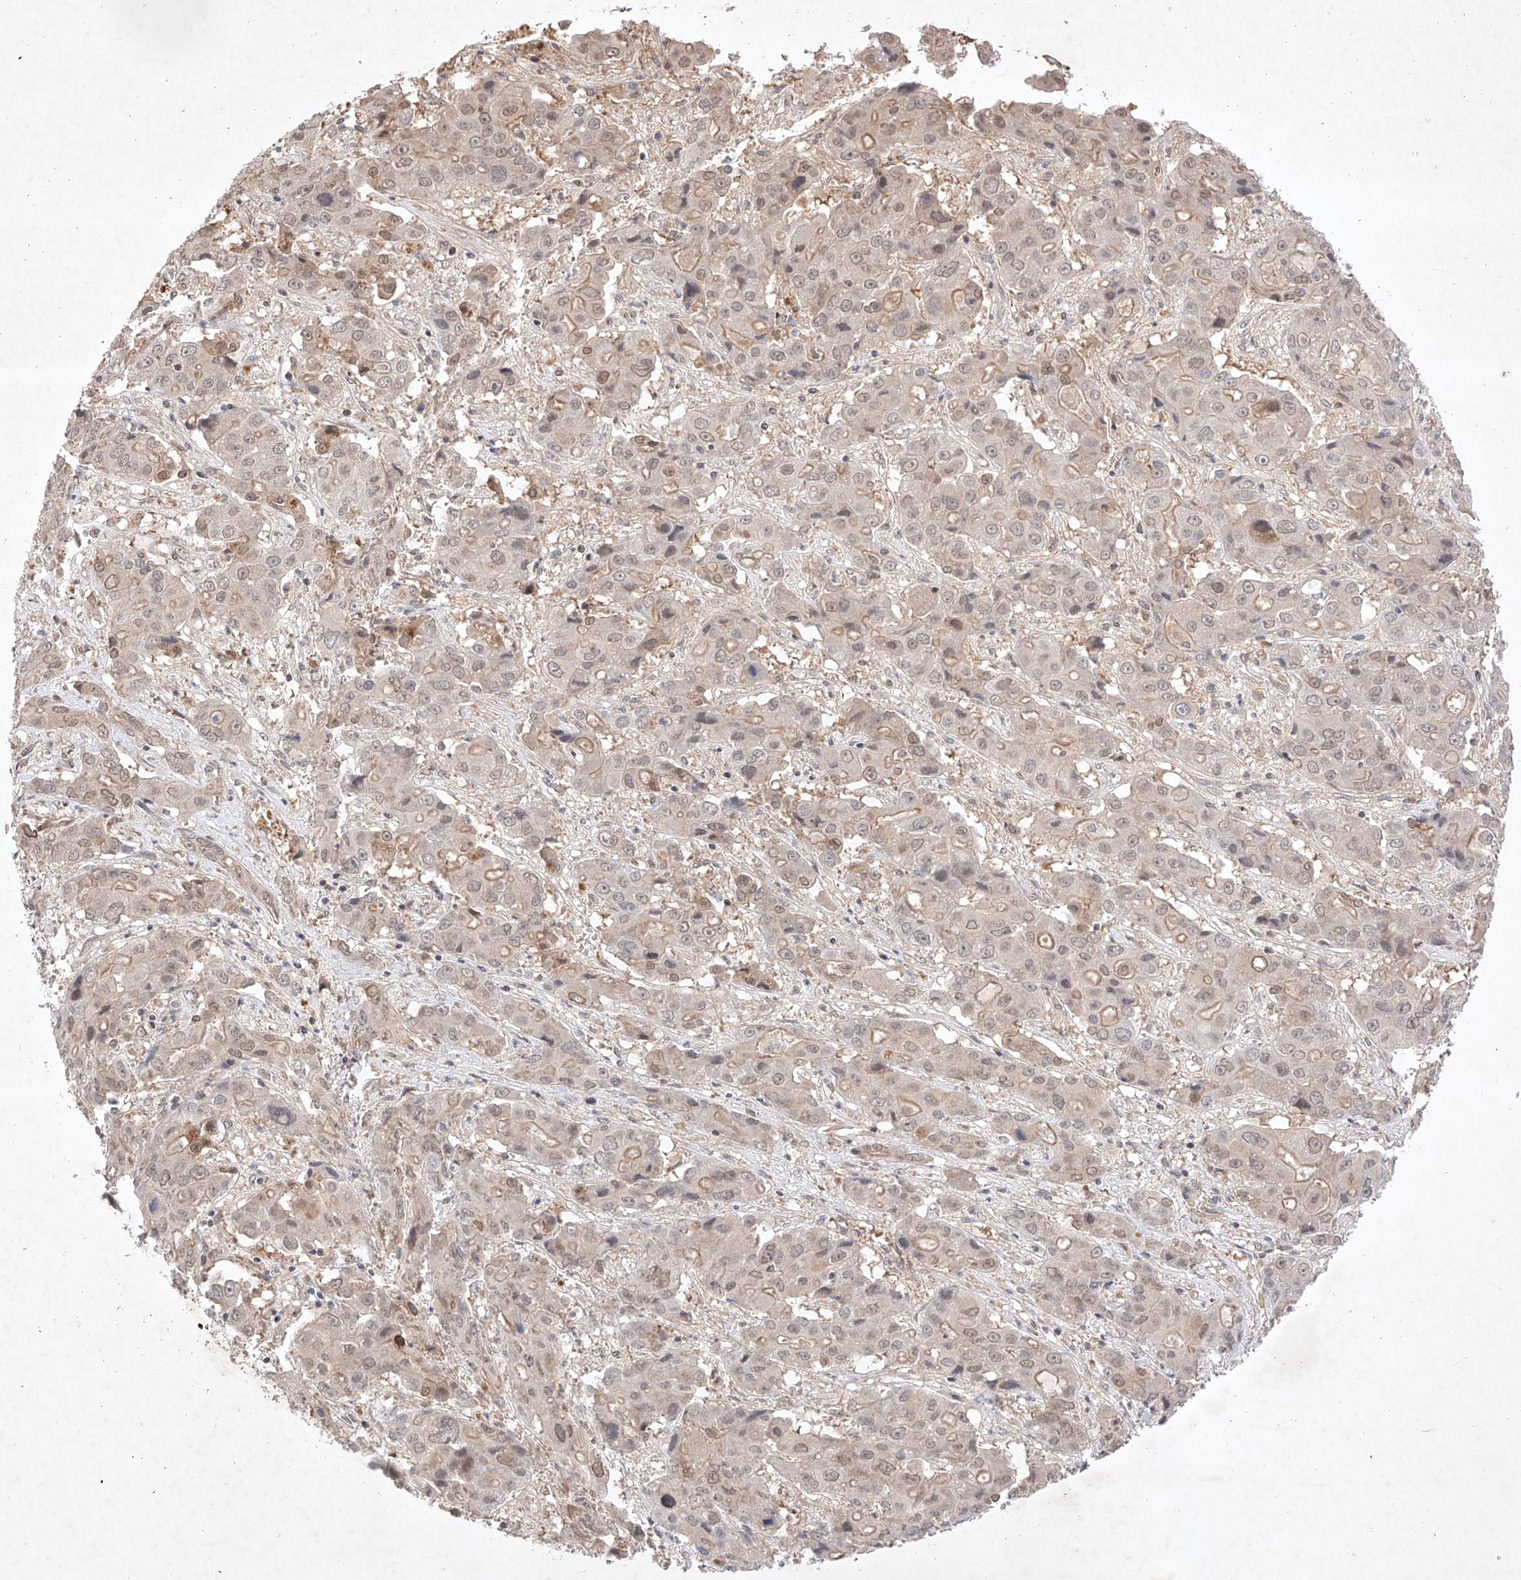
{"staining": {"intensity": "moderate", "quantity": "<25%", "location": "cytoplasmic/membranous,nuclear"}, "tissue": "liver cancer", "cell_type": "Tumor cells", "image_type": "cancer", "snomed": [{"axis": "morphology", "description": "Cholangiocarcinoma"}, {"axis": "topography", "description": "Liver"}], "caption": "Immunohistochemical staining of liver cancer displays low levels of moderate cytoplasmic/membranous and nuclear positivity in about <25% of tumor cells. The staining is performed using DAB brown chromogen to label protein expression. The nuclei are counter-stained blue using hematoxylin.", "gene": "ZNF124", "patient": {"sex": "male", "age": 67}}